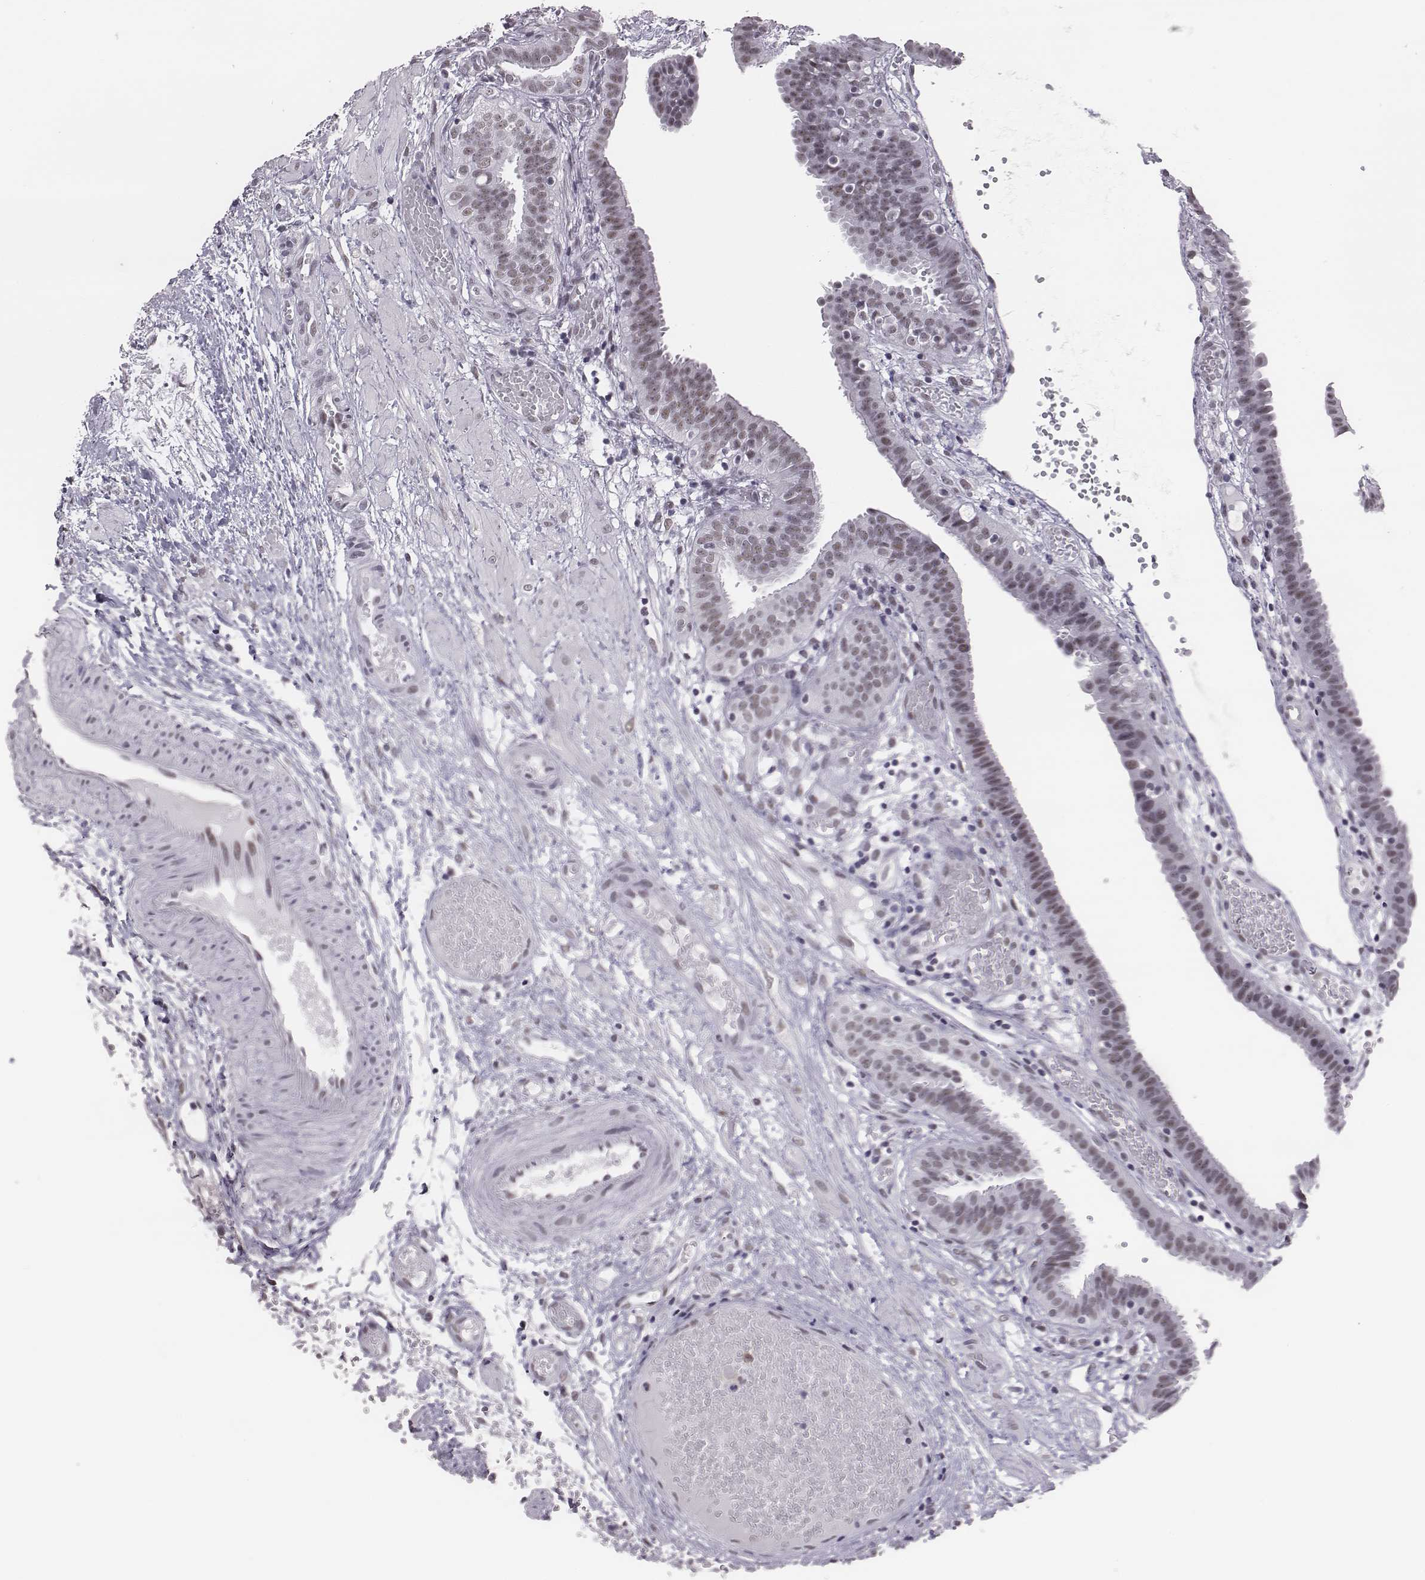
{"staining": {"intensity": "weak", "quantity": "<25%", "location": "nuclear"}, "tissue": "fallopian tube", "cell_type": "Glandular cells", "image_type": "normal", "snomed": [{"axis": "morphology", "description": "Normal tissue, NOS"}, {"axis": "topography", "description": "Fallopian tube"}], "caption": "Normal fallopian tube was stained to show a protein in brown. There is no significant expression in glandular cells. Nuclei are stained in blue.", "gene": "ACOD1", "patient": {"sex": "female", "age": 37}}